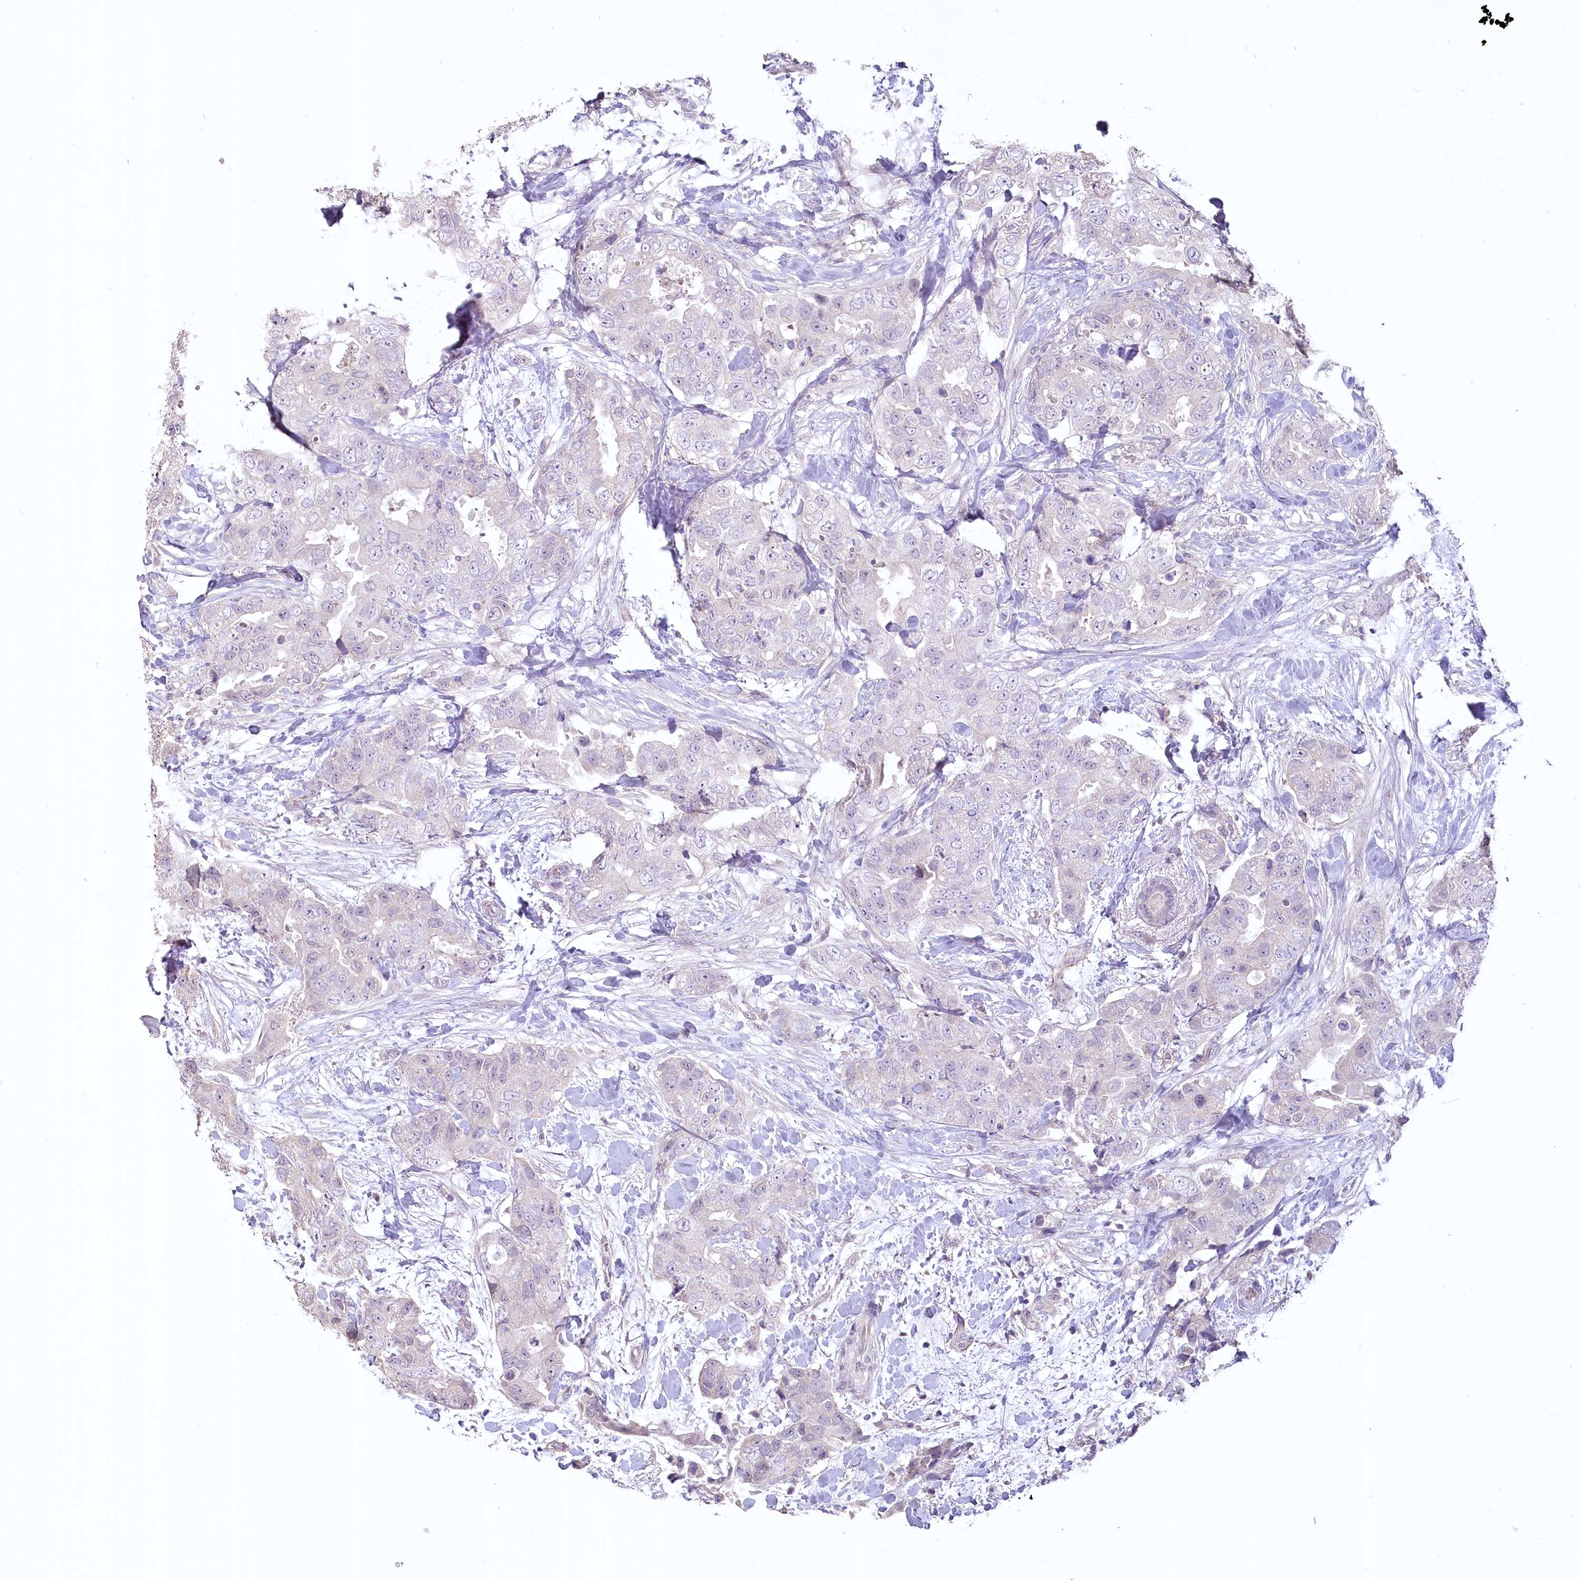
{"staining": {"intensity": "negative", "quantity": "none", "location": "none"}, "tissue": "breast cancer", "cell_type": "Tumor cells", "image_type": "cancer", "snomed": [{"axis": "morphology", "description": "Duct carcinoma"}, {"axis": "topography", "description": "Breast"}], "caption": "Immunohistochemical staining of human infiltrating ductal carcinoma (breast) exhibits no significant positivity in tumor cells.", "gene": "USP11", "patient": {"sex": "female", "age": 62}}